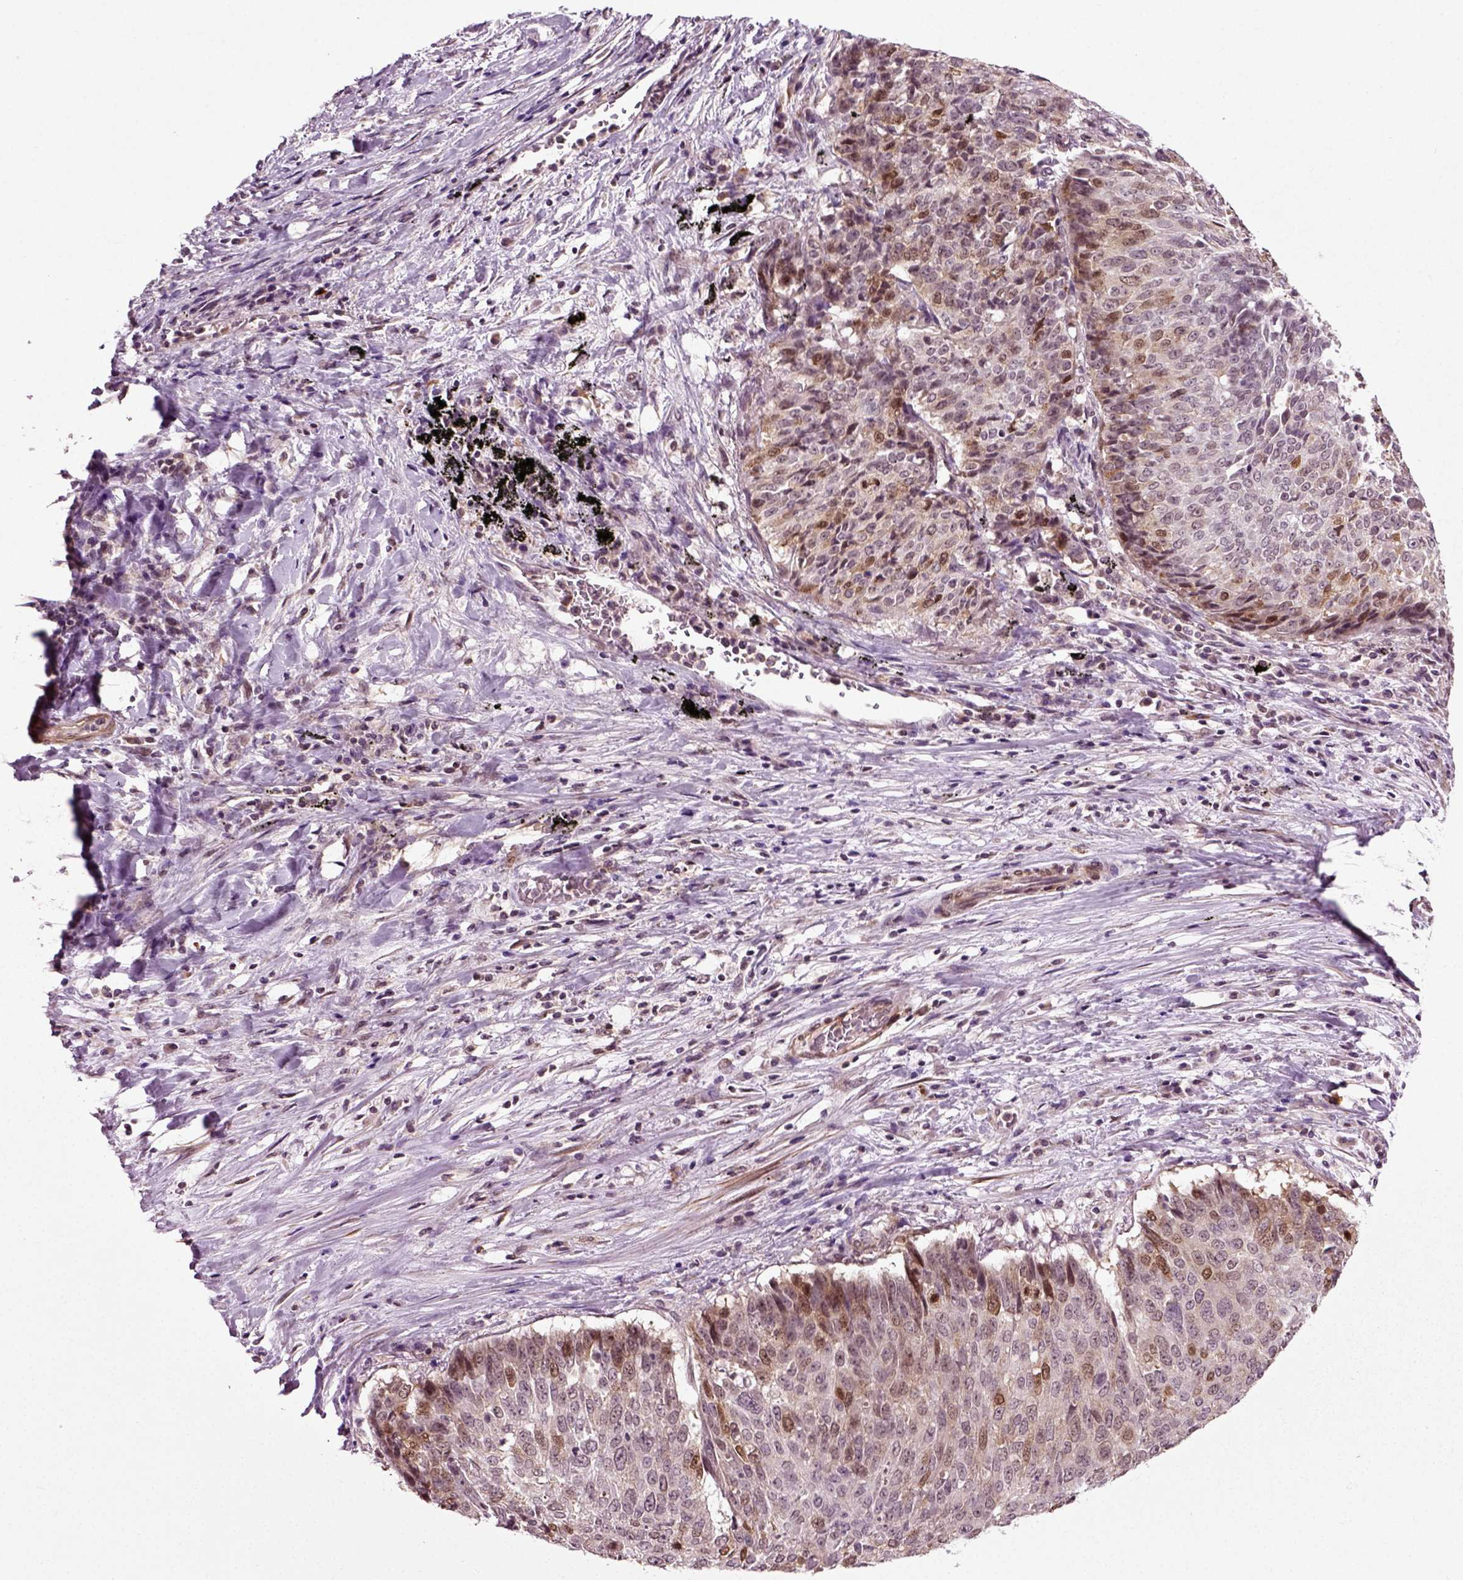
{"staining": {"intensity": "moderate", "quantity": "<25%", "location": "cytoplasmic/membranous"}, "tissue": "lung cancer", "cell_type": "Tumor cells", "image_type": "cancer", "snomed": [{"axis": "morphology", "description": "Normal tissue, NOS"}, {"axis": "morphology", "description": "Squamous cell carcinoma, NOS"}, {"axis": "topography", "description": "Bronchus"}, {"axis": "topography", "description": "Lung"}], "caption": "The histopathology image exhibits immunohistochemical staining of lung cancer. There is moderate cytoplasmic/membranous positivity is appreciated in about <25% of tumor cells. The protein of interest is stained brown, and the nuclei are stained in blue (DAB (3,3'-diaminobenzidine) IHC with brightfield microscopy, high magnification).", "gene": "KNSTRN", "patient": {"sex": "male", "age": 64}}